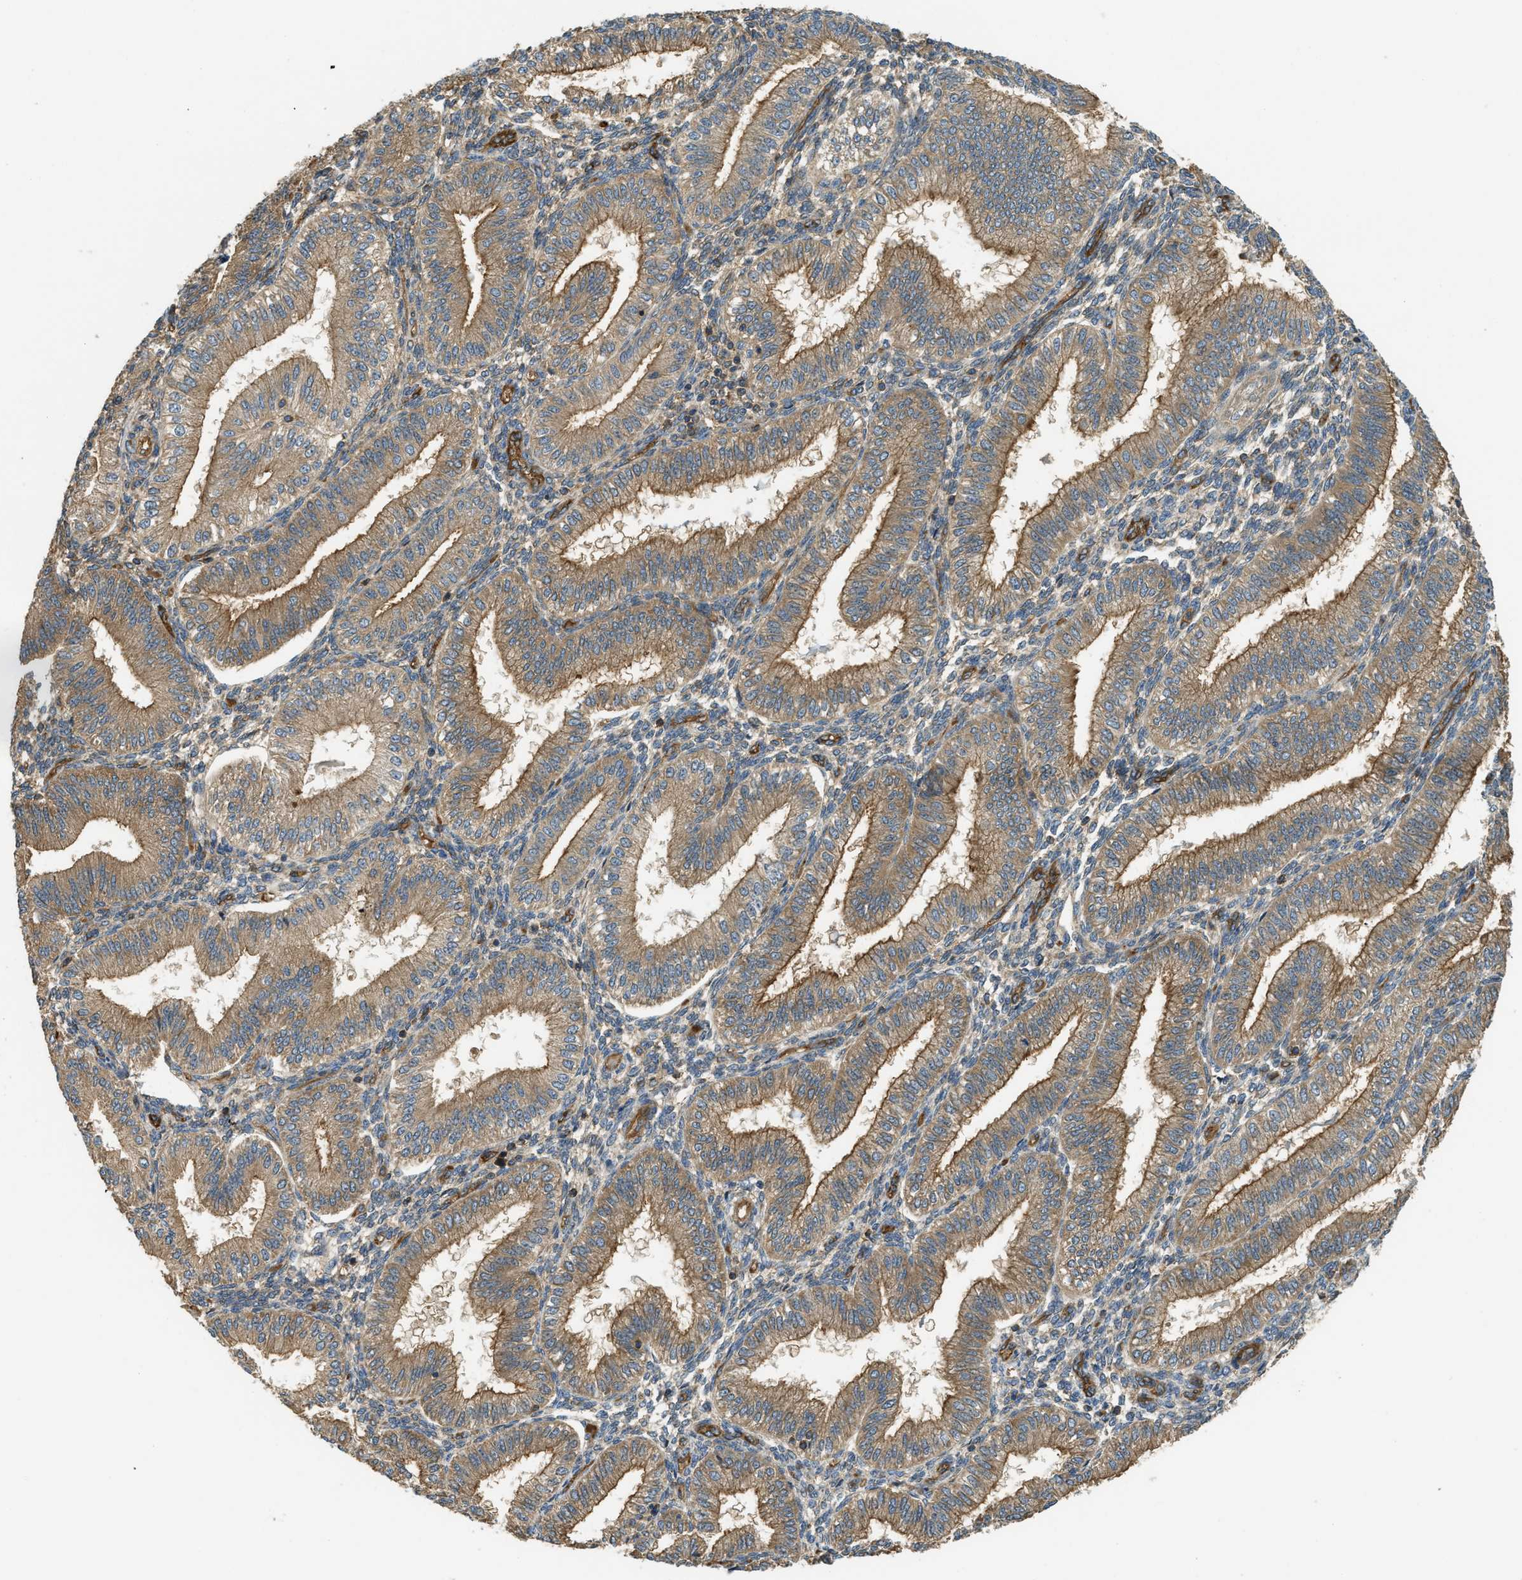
{"staining": {"intensity": "moderate", "quantity": "25%-75%", "location": "cytoplasmic/membranous"}, "tissue": "endometrium", "cell_type": "Cells in endometrial stroma", "image_type": "normal", "snomed": [{"axis": "morphology", "description": "Normal tissue, NOS"}, {"axis": "topography", "description": "Endometrium"}], "caption": "Human endometrium stained with a brown dye exhibits moderate cytoplasmic/membranous positive positivity in about 25%-75% of cells in endometrial stroma.", "gene": "BAG4", "patient": {"sex": "female", "age": 39}}